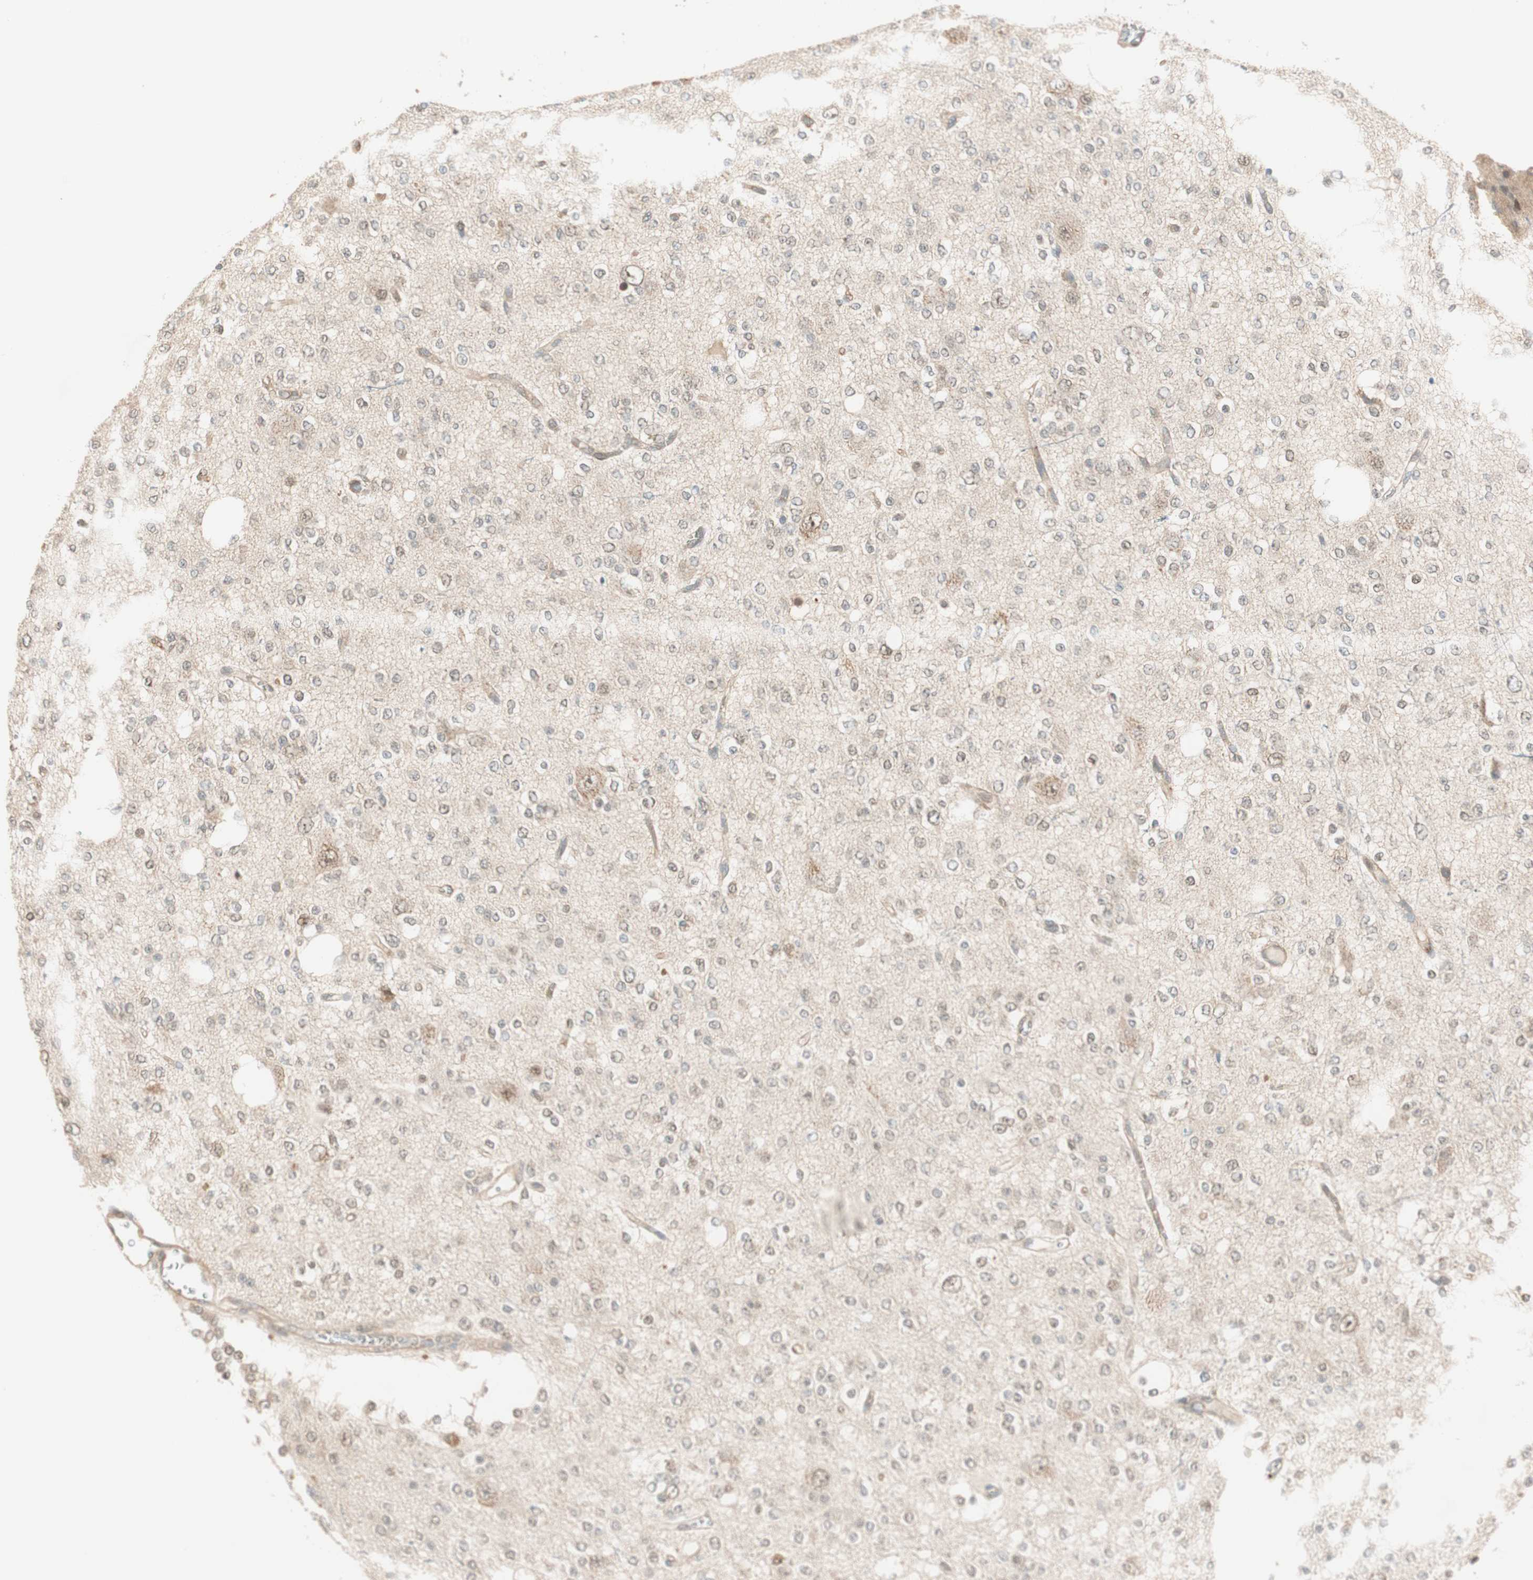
{"staining": {"intensity": "weak", "quantity": "25%-75%", "location": "cytoplasmic/membranous,nuclear"}, "tissue": "glioma", "cell_type": "Tumor cells", "image_type": "cancer", "snomed": [{"axis": "morphology", "description": "Glioma, malignant, Low grade"}, {"axis": "topography", "description": "Brain"}], "caption": "Immunohistochemistry micrograph of neoplastic tissue: glioma stained using immunohistochemistry (IHC) exhibits low levels of weak protein expression localized specifically in the cytoplasmic/membranous and nuclear of tumor cells, appearing as a cytoplasmic/membranous and nuclear brown color.", "gene": "PSMD8", "patient": {"sex": "male", "age": 38}}